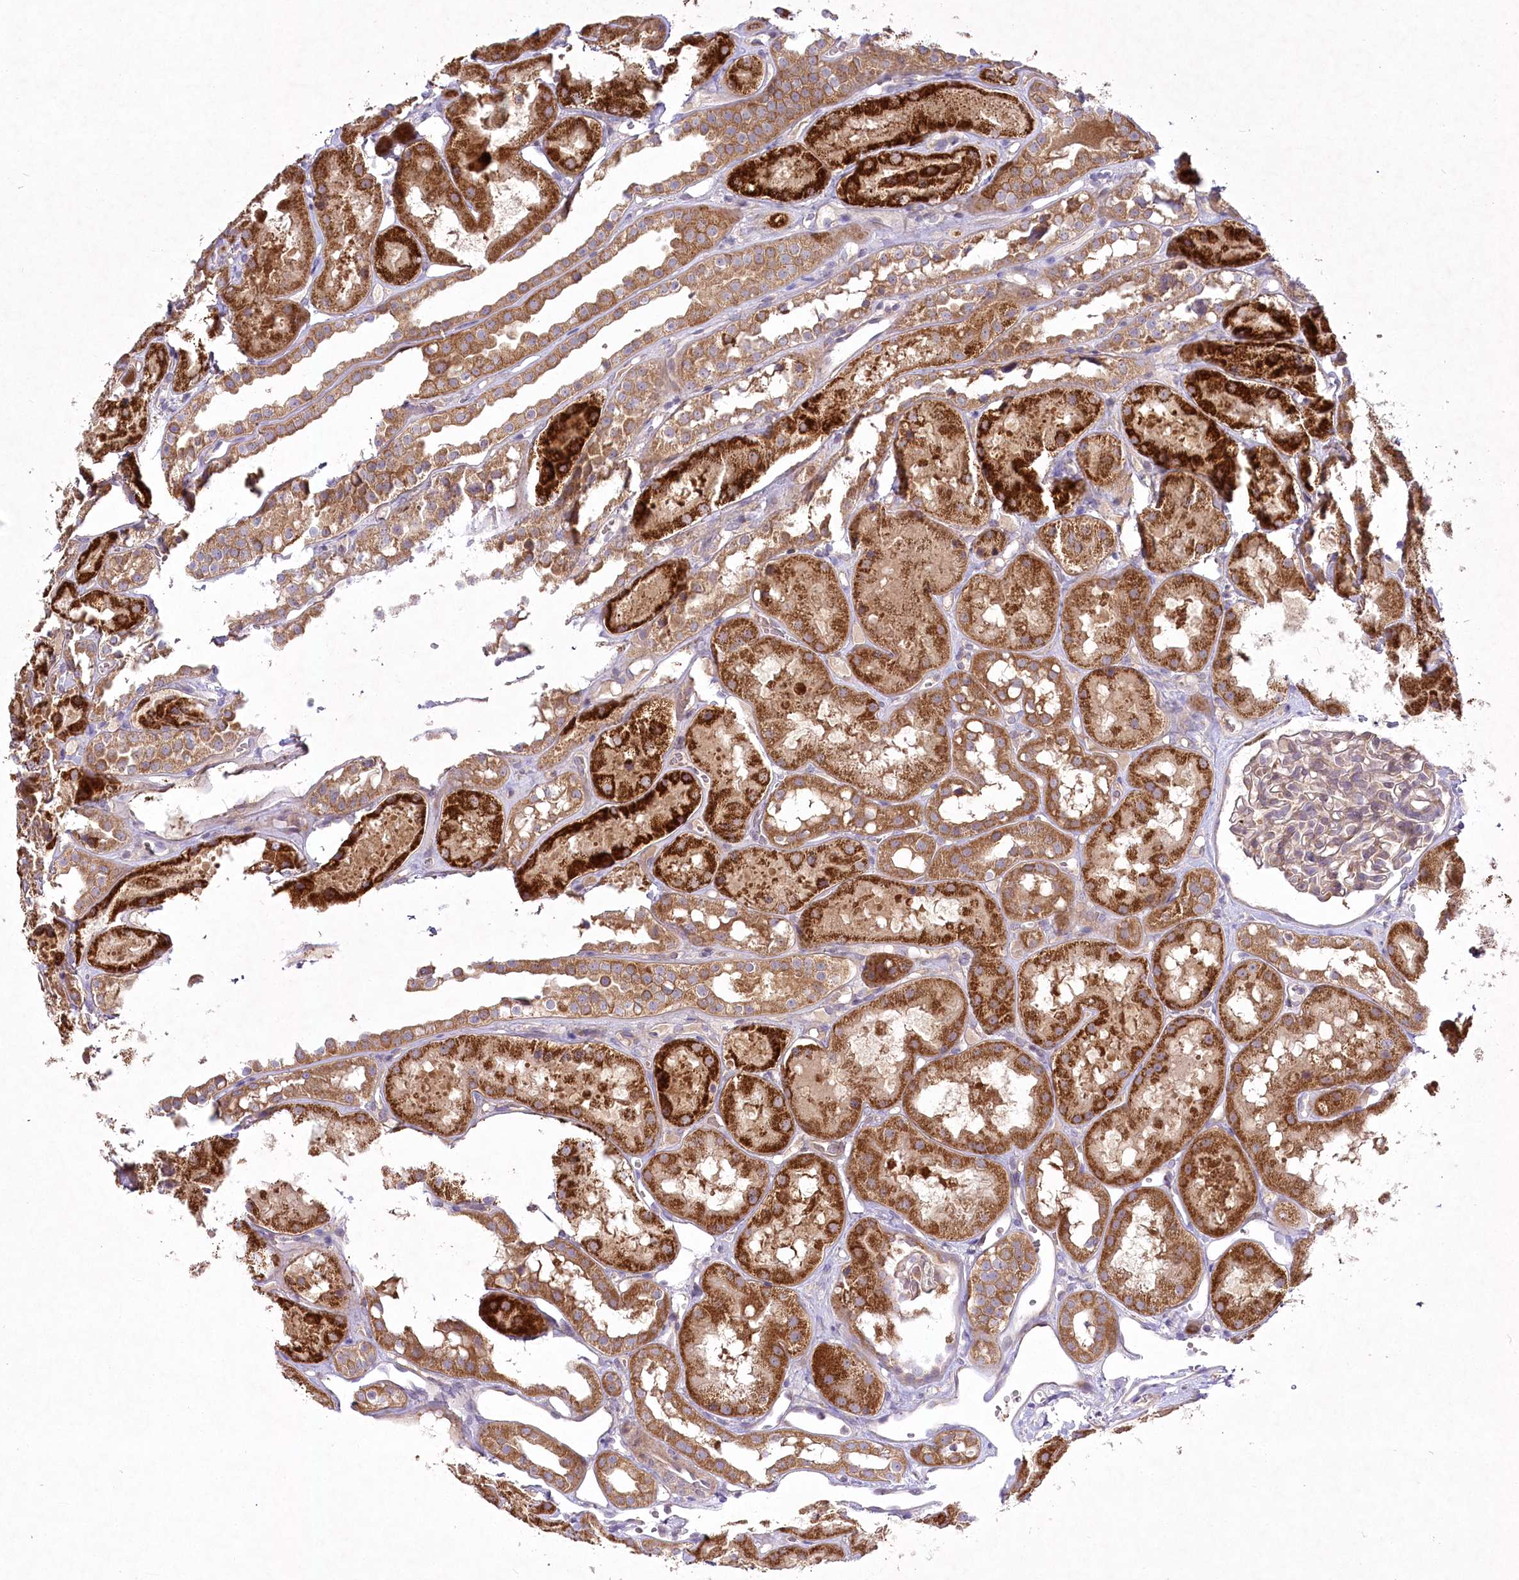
{"staining": {"intensity": "negative", "quantity": "none", "location": "none"}, "tissue": "kidney", "cell_type": "Cells in glomeruli", "image_type": "normal", "snomed": [{"axis": "morphology", "description": "Normal tissue, NOS"}, {"axis": "topography", "description": "Kidney"}], "caption": "Micrograph shows no protein positivity in cells in glomeruli of benign kidney.", "gene": "PYROXD1", "patient": {"sex": "male", "age": 16}}